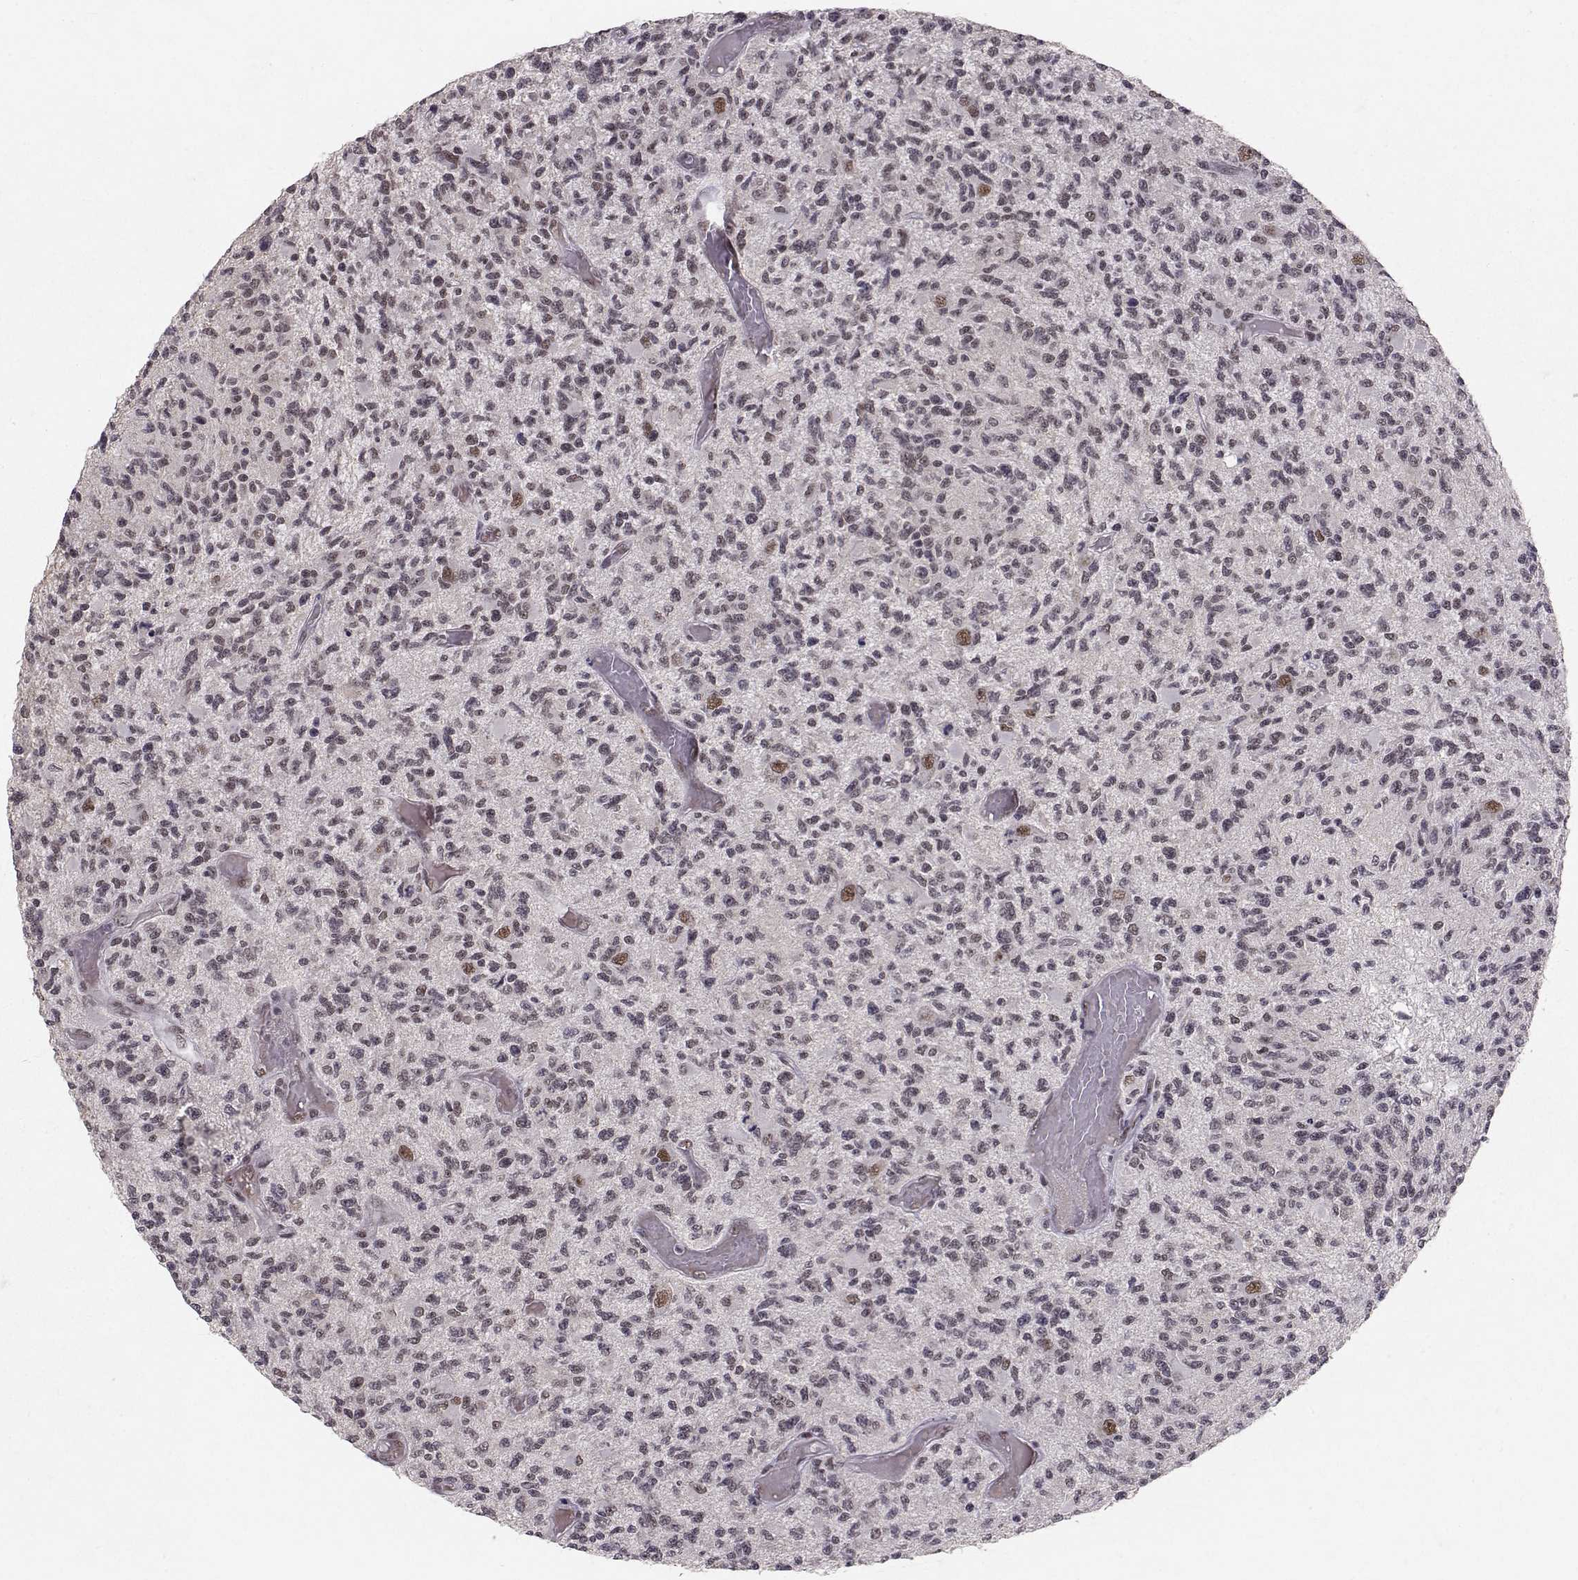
{"staining": {"intensity": "negative", "quantity": "none", "location": "none"}, "tissue": "glioma", "cell_type": "Tumor cells", "image_type": "cancer", "snomed": [{"axis": "morphology", "description": "Glioma, malignant, High grade"}, {"axis": "topography", "description": "Brain"}], "caption": "High-grade glioma (malignant) was stained to show a protein in brown. There is no significant positivity in tumor cells.", "gene": "RPP38", "patient": {"sex": "female", "age": 63}}